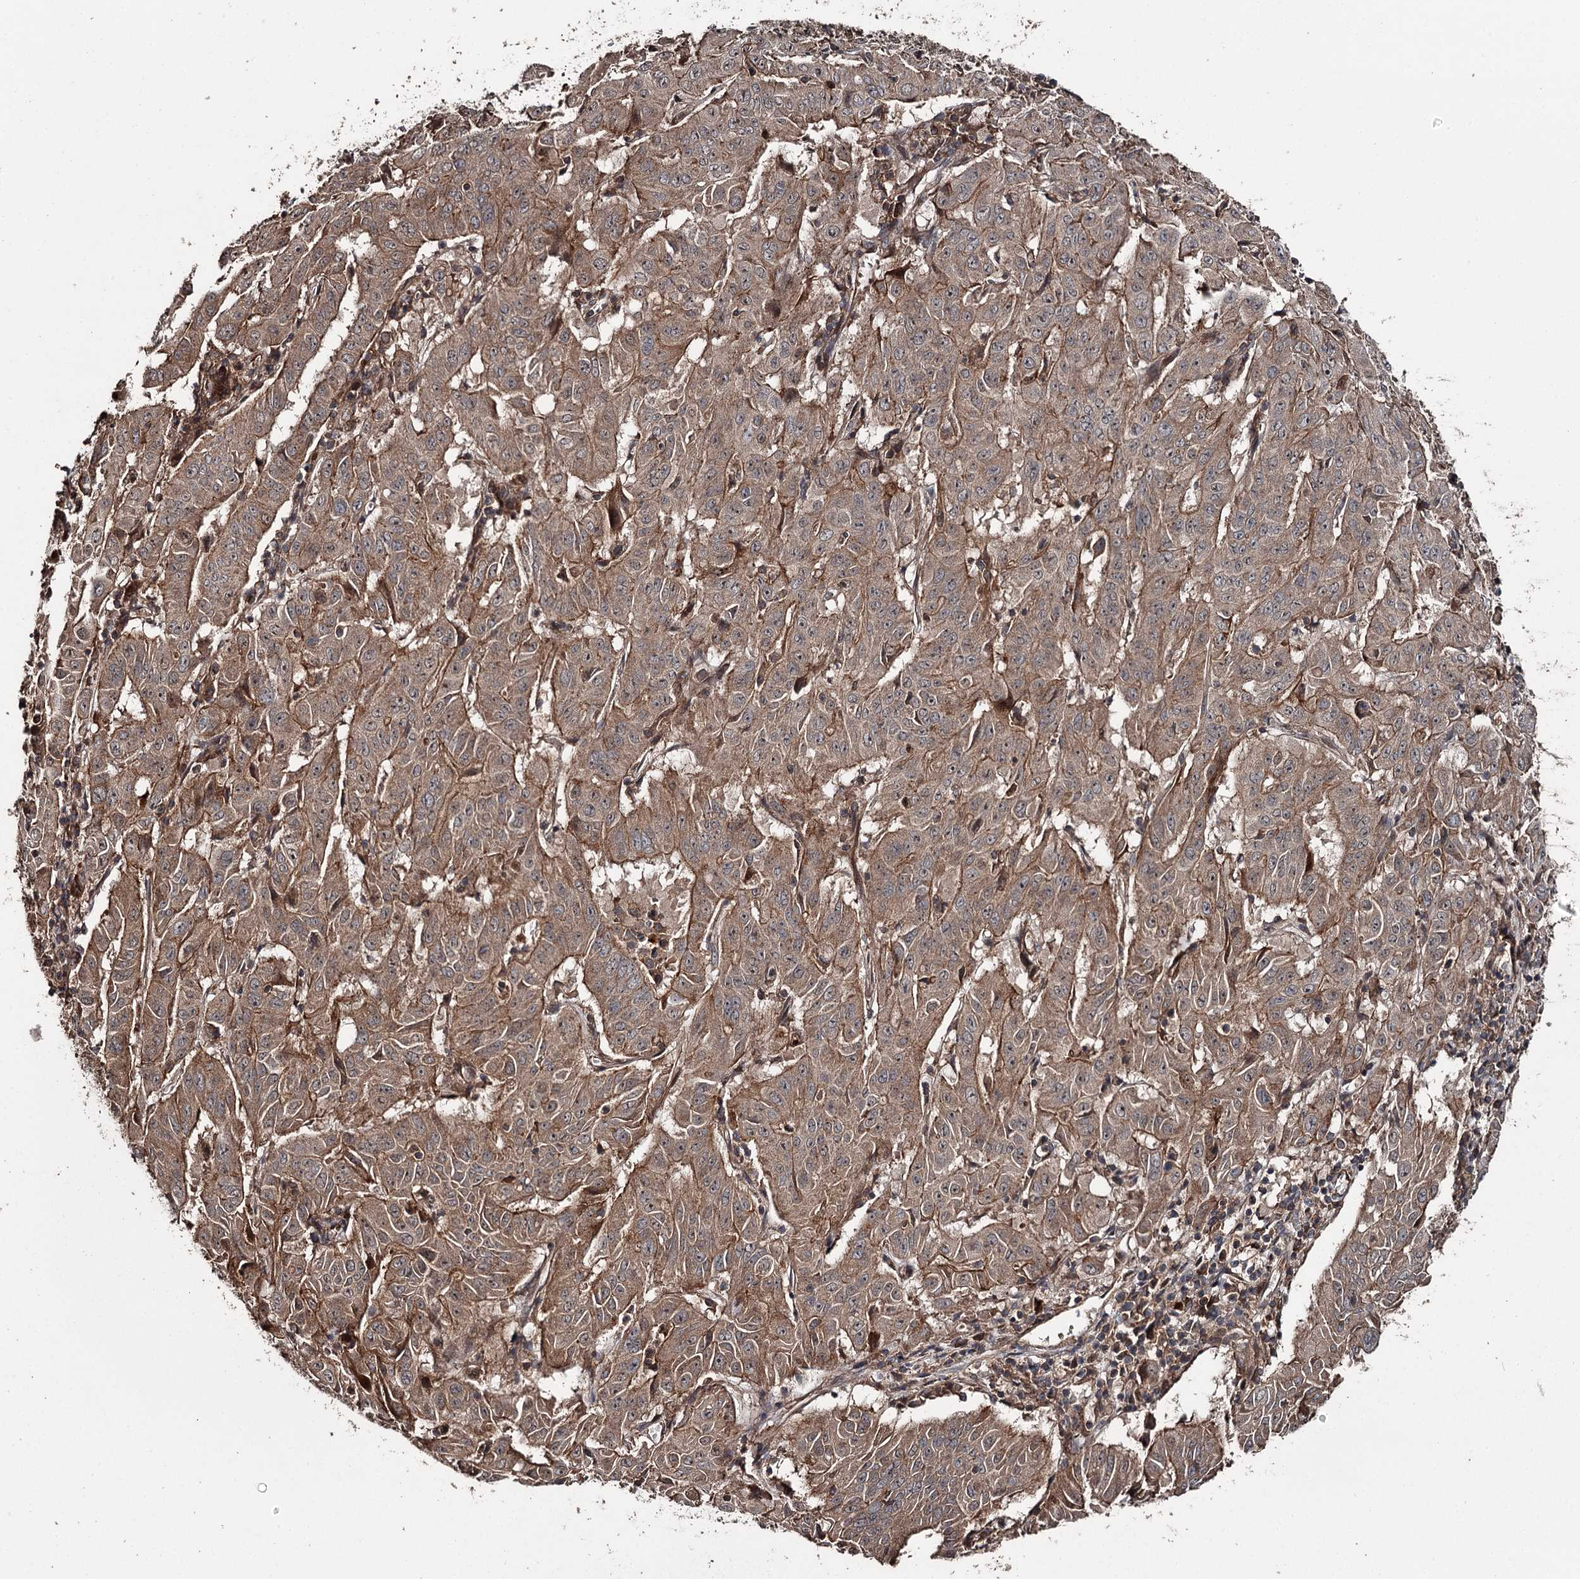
{"staining": {"intensity": "moderate", "quantity": ">75%", "location": "cytoplasmic/membranous"}, "tissue": "pancreatic cancer", "cell_type": "Tumor cells", "image_type": "cancer", "snomed": [{"axis": "morphology", "description": "Adenocarcinoma, NOS"}, {"axis": "topography", "description": "Pancreas"}], "caption": "Pancreatic cancer was stained to show a protein in brown. There is medium levels of moderate cytoplasmic/membranous staining in about >75% of tumor cells.", "gene": "RAB21", "patient": {"sex": "male", "age": 63}}